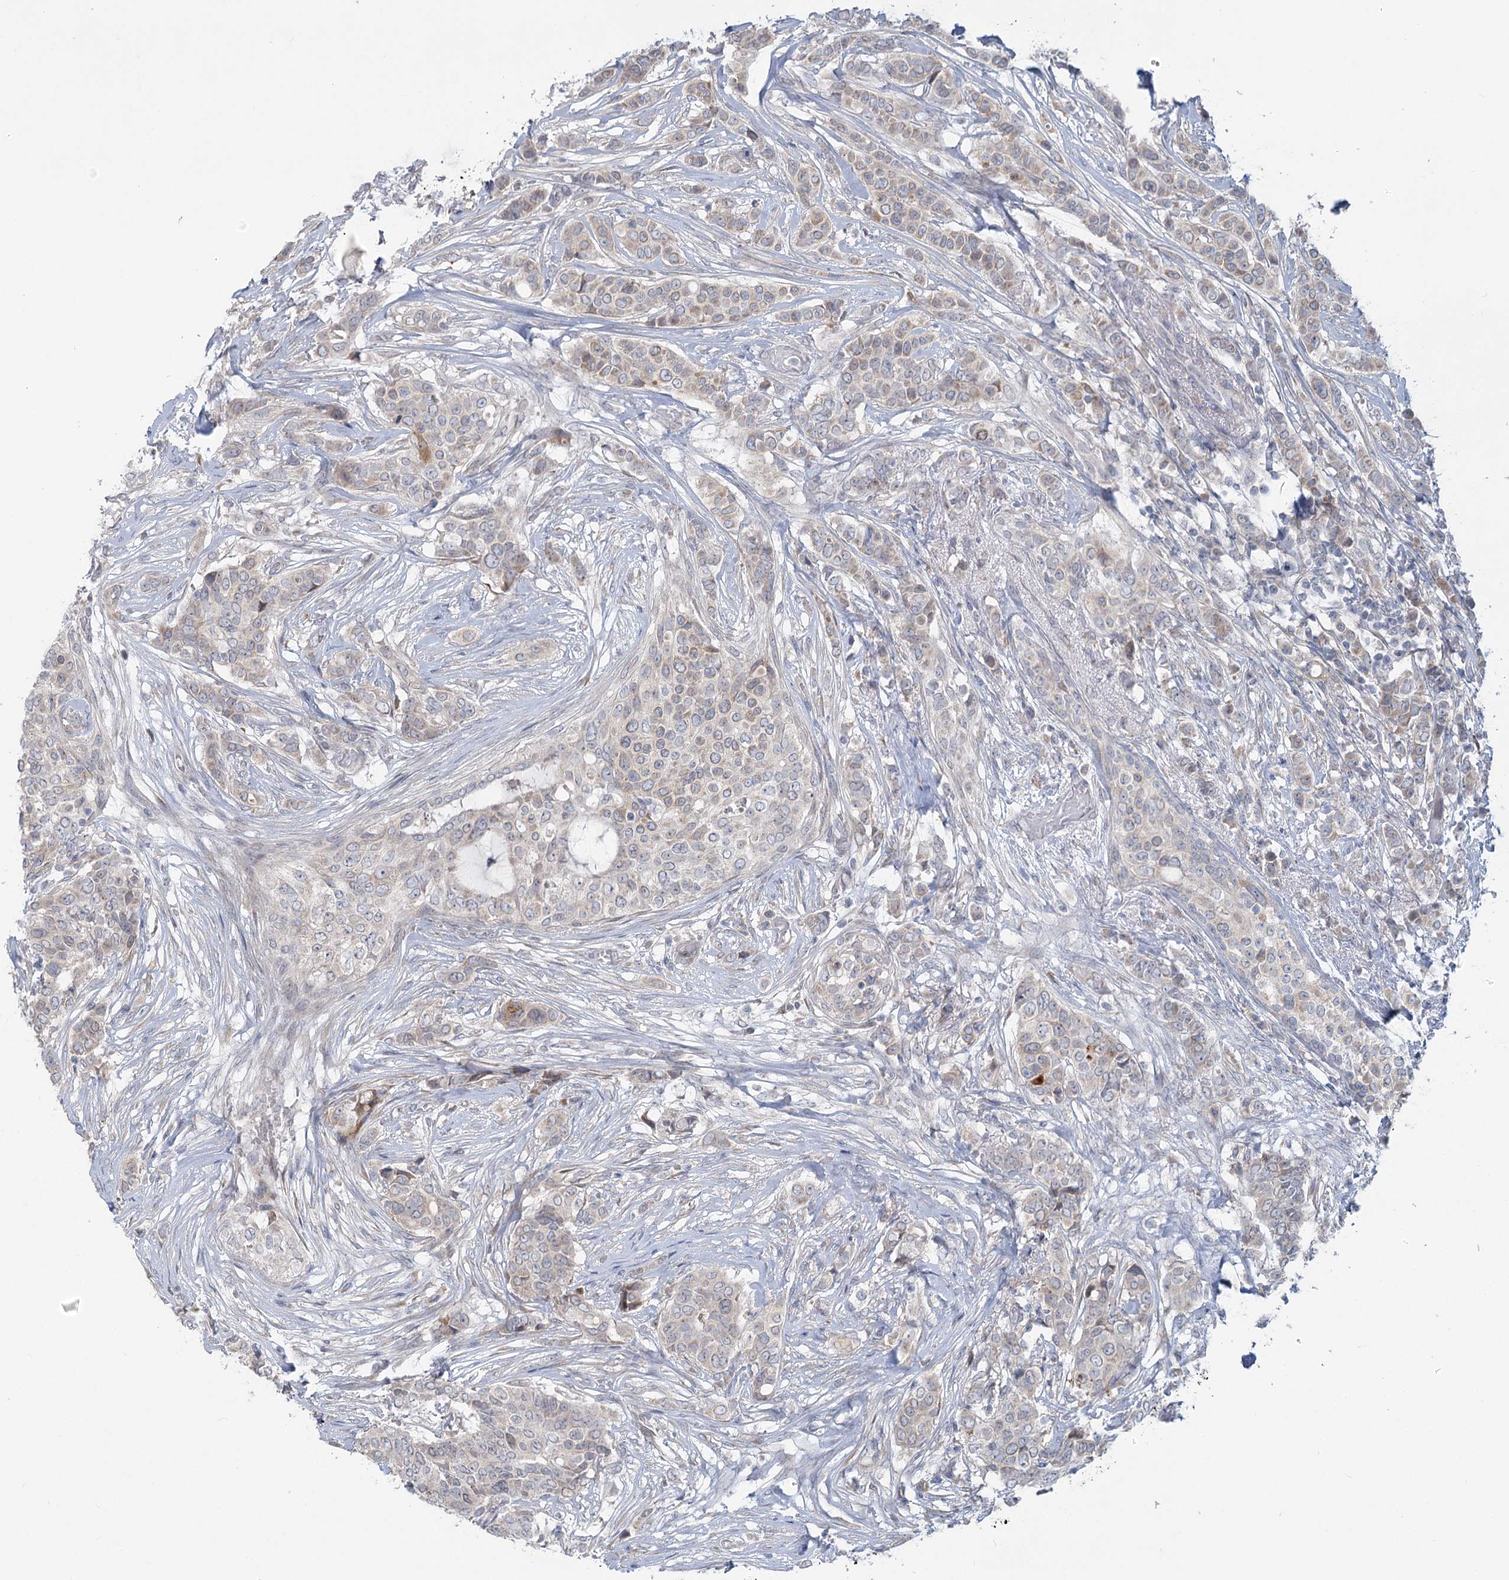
{"staining": {"intensity": "negative", "quantity": "none", "location": "none"}, "tissue": "breast cancer", "cell_type": "Tumor cells", "image_type": "cancer", "snomed": [{"axis": "morphology", "description": "Lobular carcinoma"}, {"axis": "topography", "description": "Breast"}], "caption": "This is an immunohistochemistry (IHC) micrograph of human breast lobular carcinoma. There is no expression in tumor cells.", "gene": "PLA2G12A", "patient": {"sex": "female", "age": 51}}